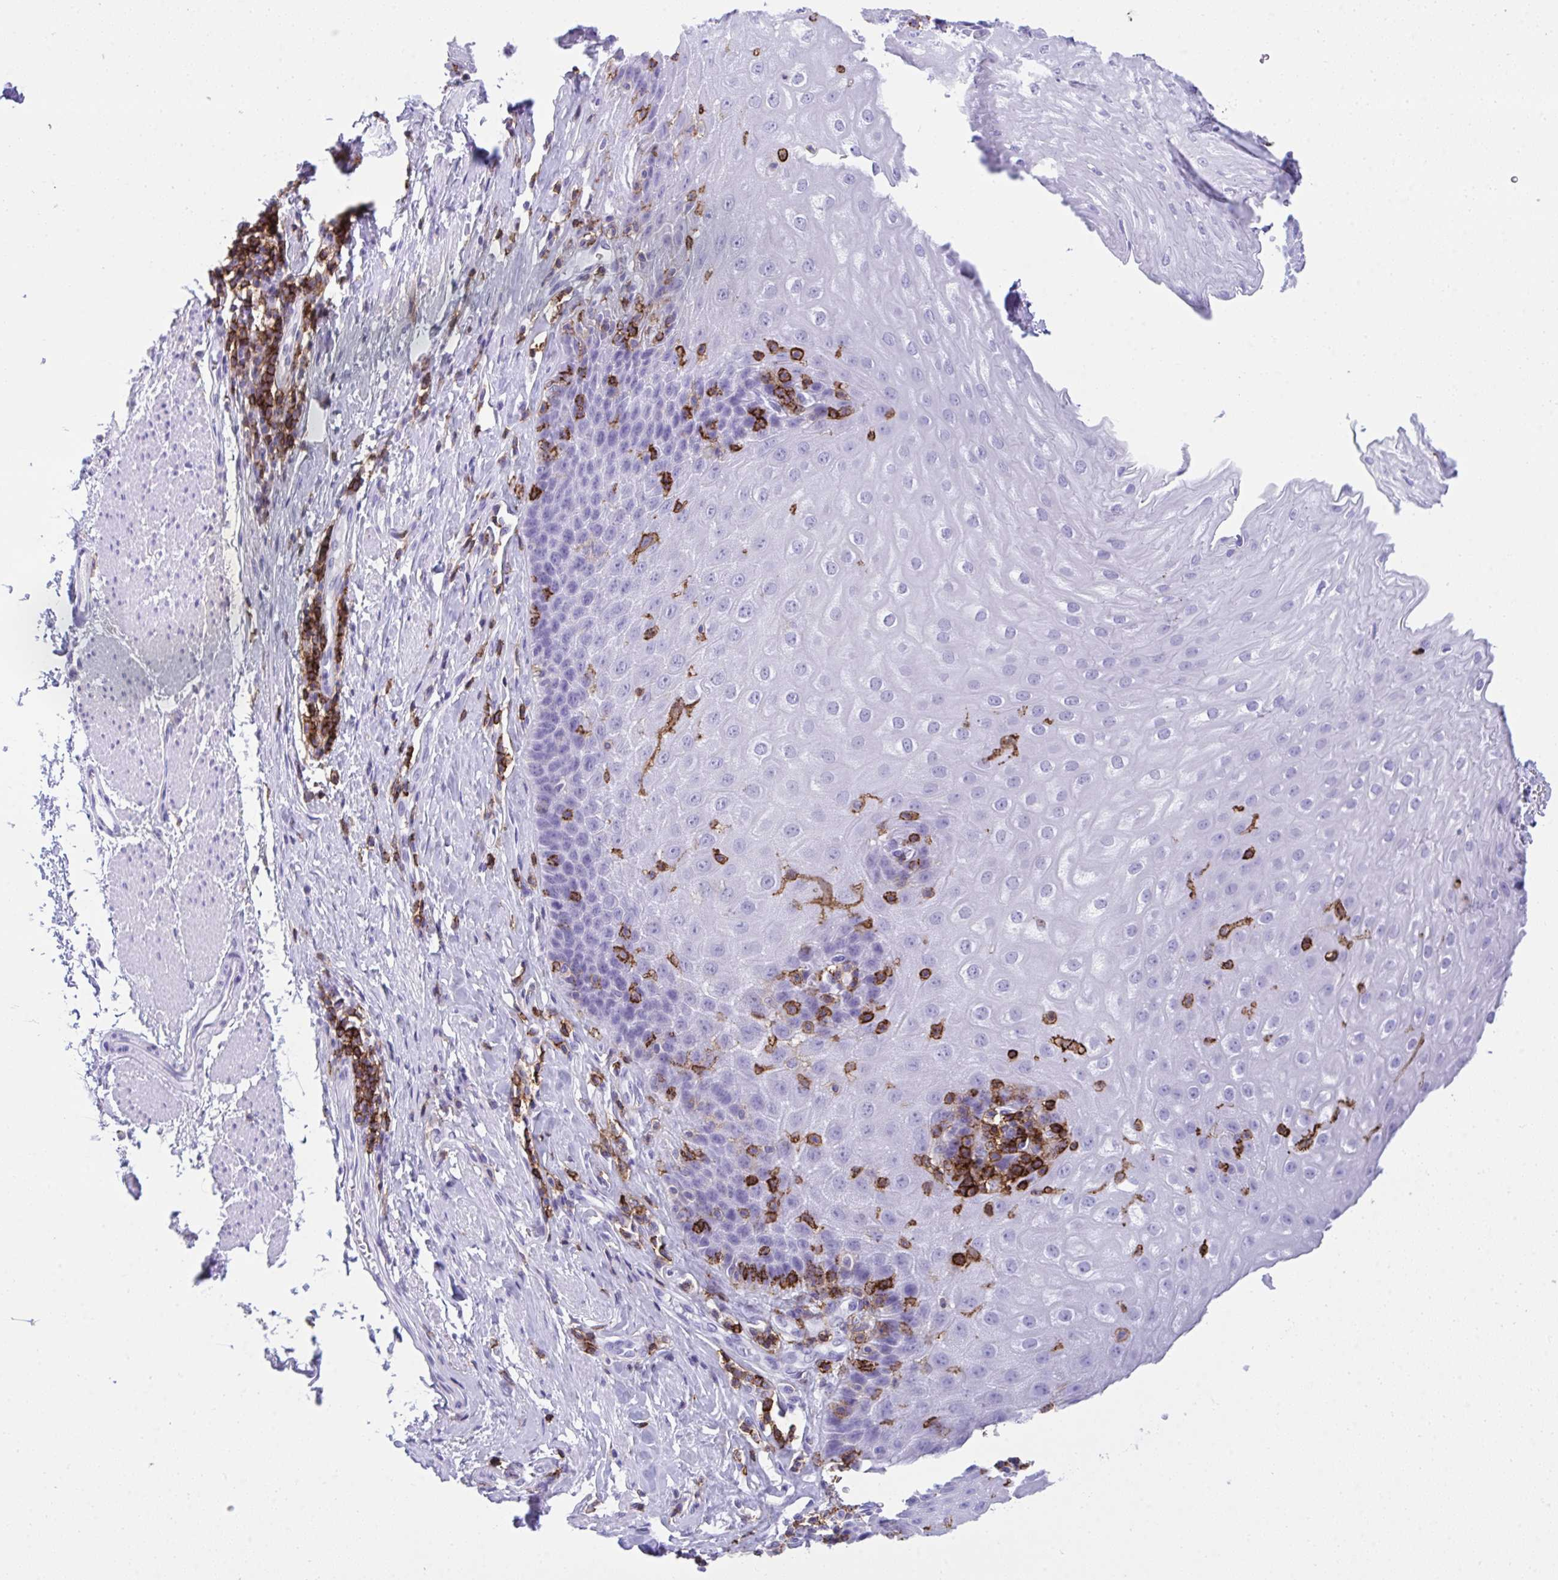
{"staining": {"intensity": "negative", "quantity": "none", "location": "none"}, "tissue": "esophagus", "cell_type": "Squamous epithelial cells", "image_type": "normal", "snomed": [{"axis": "morphology", "description": "Normal tissue, NOS"}, {"axis": "topography", "description": "Esophagus"}], "caption": "Squamous epithelial cells are negative for protein expression in benign human esophagus. (Brightfield microscopy of DAB (3,3'-diaminobenzidine) IHC at high magnification).", "gene": "SPN", "patient": {"sex": "female", "age": 61}}